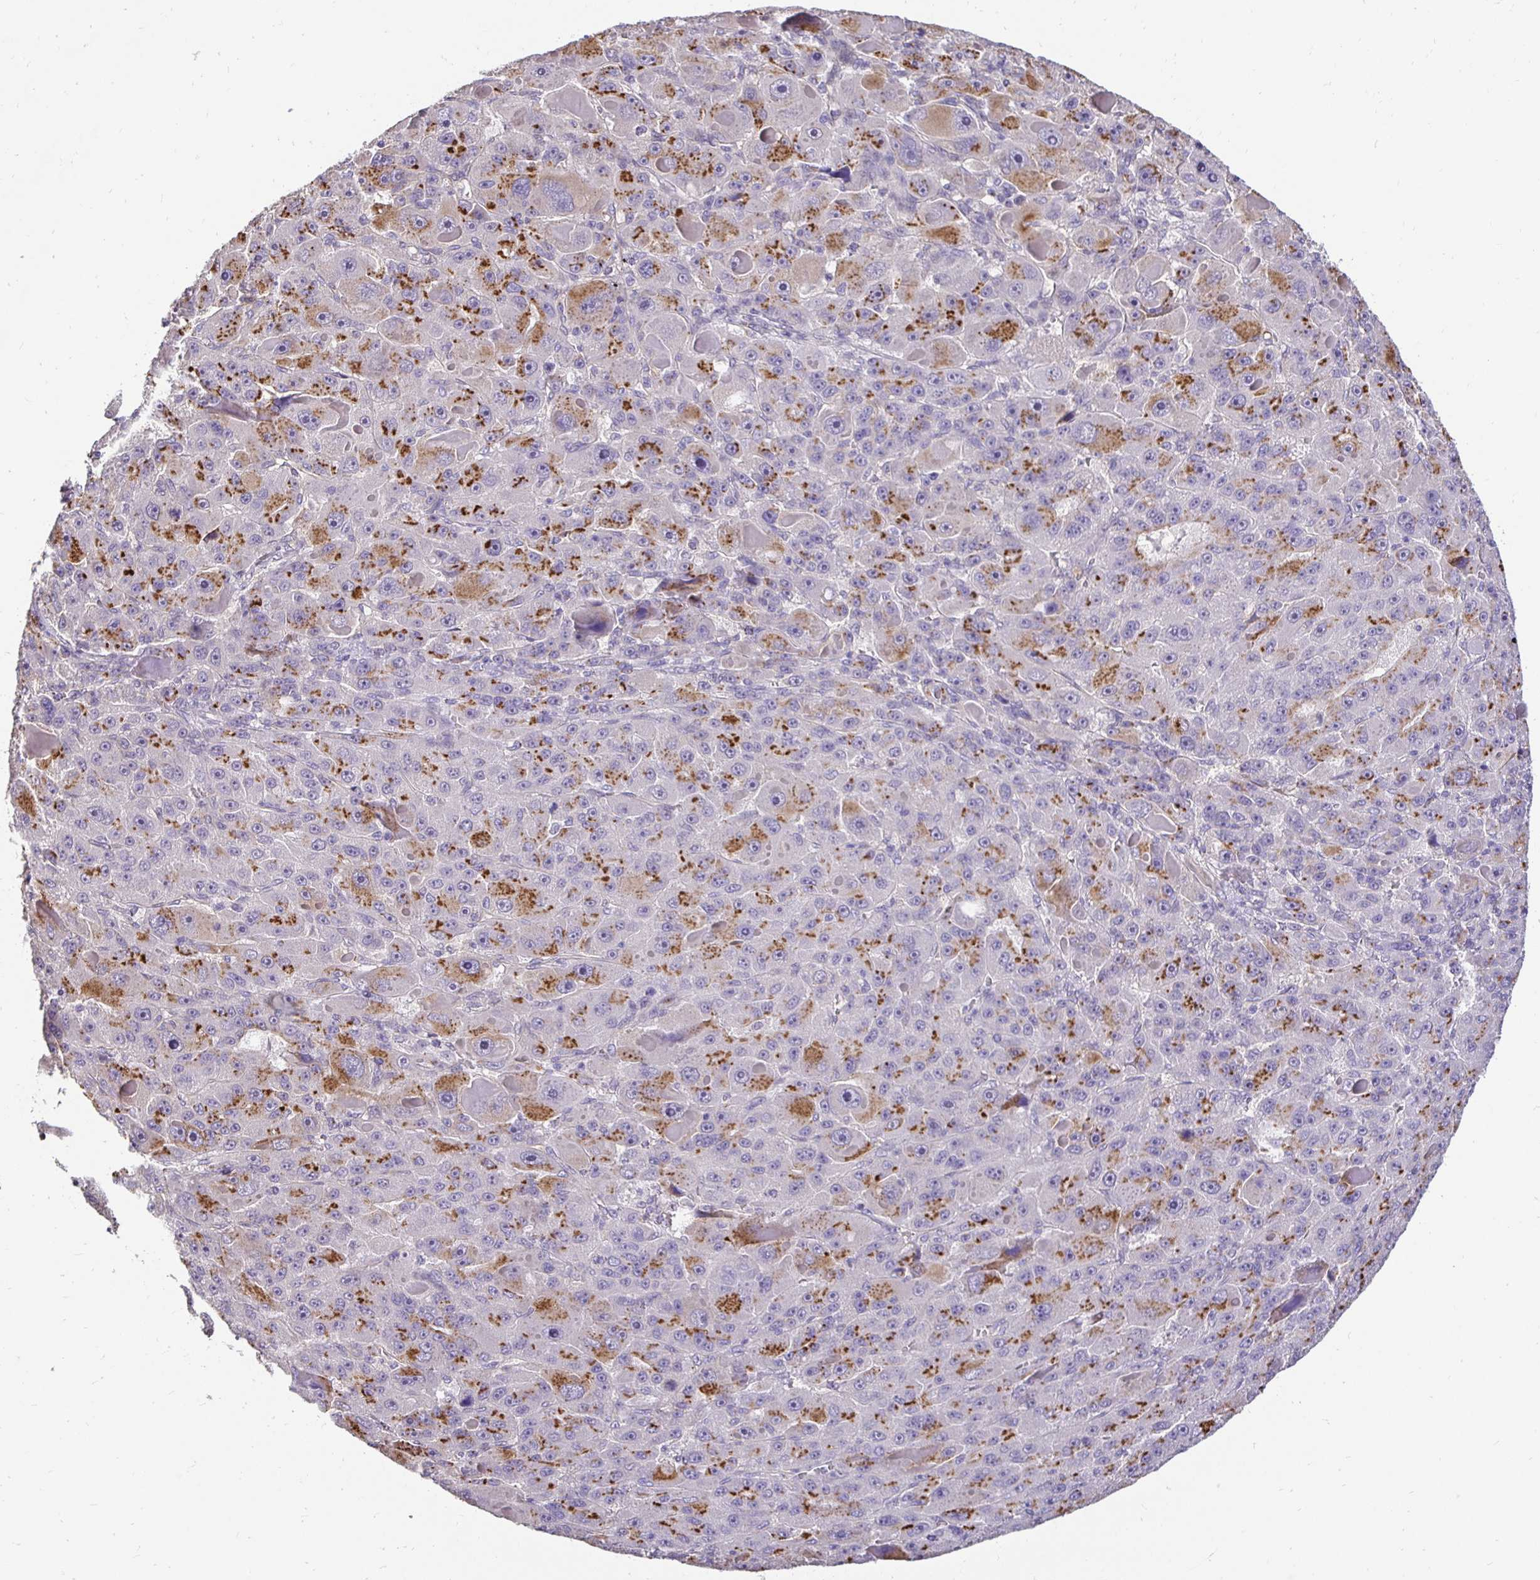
{"staining": {"intensity": "moderate", "quantity": "25%-75%", "location": "cytoplasmic/membranous"}, "tissue": "liver cancer", "cell_type": "Tumor cells", "image_type": "cancer", "snomed": [{"axis": "morphology", "description": "Carcinoma, Hepatocellular, NOS"}, {"axis": "topography", "description": "Liver"}], "caption": "IHC of liver cancer (hepatocellular carcinoma) displays medium levels of moderate cytoplasmic/membranous positivity in about 25%-75% of tumor cells.", "gene": "SLC9A1", "patient": {"sex": "male", "age": 76}}